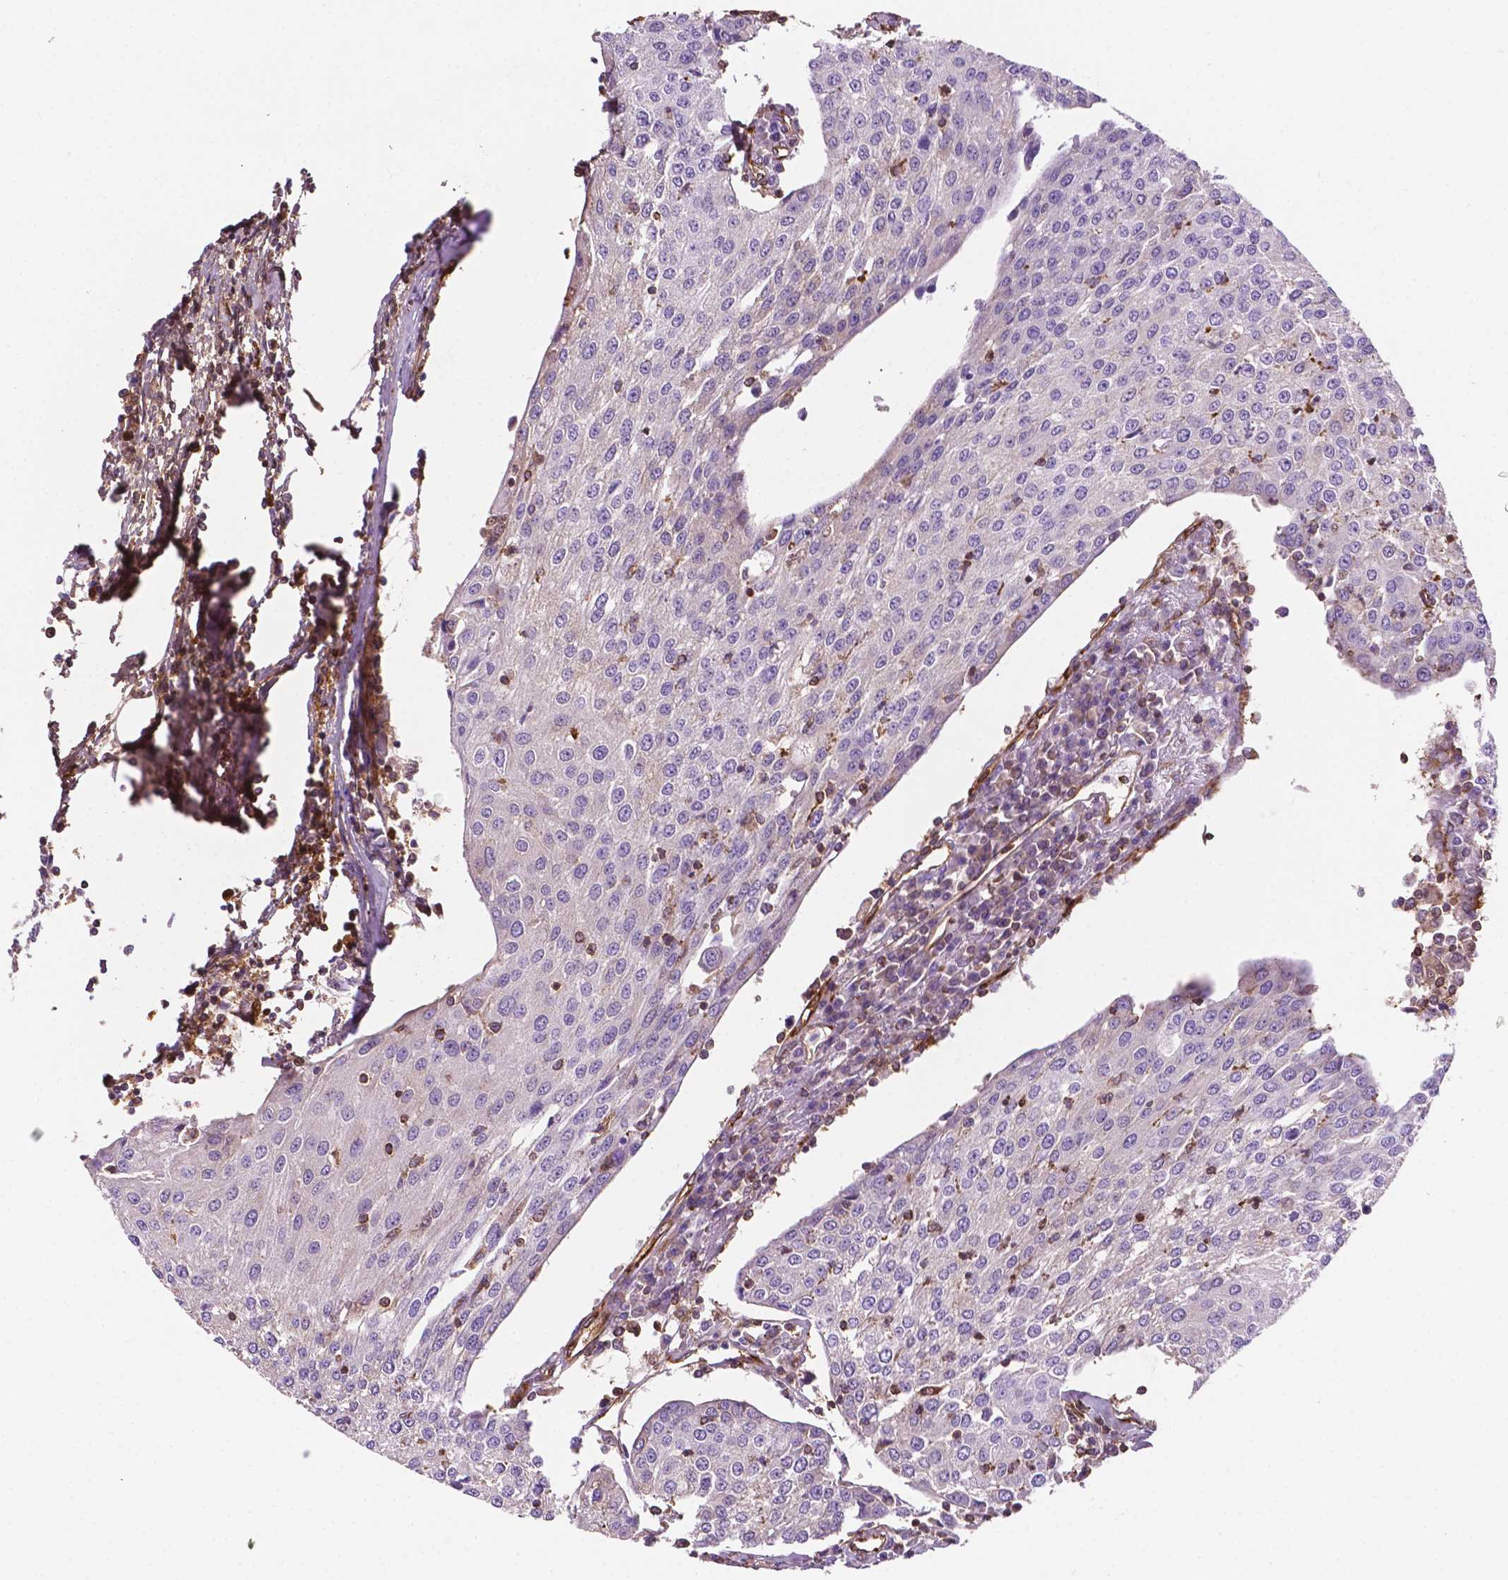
{"staining": {"intensity": "negative", "quantity": "none", "location": "none"}, "tissue": "urothelial cancer", "cell_type": "Tumor cells", "image_type": "cancer", "snomed": [{"axis": "morphology", "description": "Urothelial carcinoma, High grade"}, {"axis": "topography", "description": "Urinary bladder"}], "caption": "Human urothelial carcinoma (high-grade) stained for a protein using IHC displays no staining in tumor cells.", "gene": "DCN", "patient": {"sex": "female", "age": 85}}